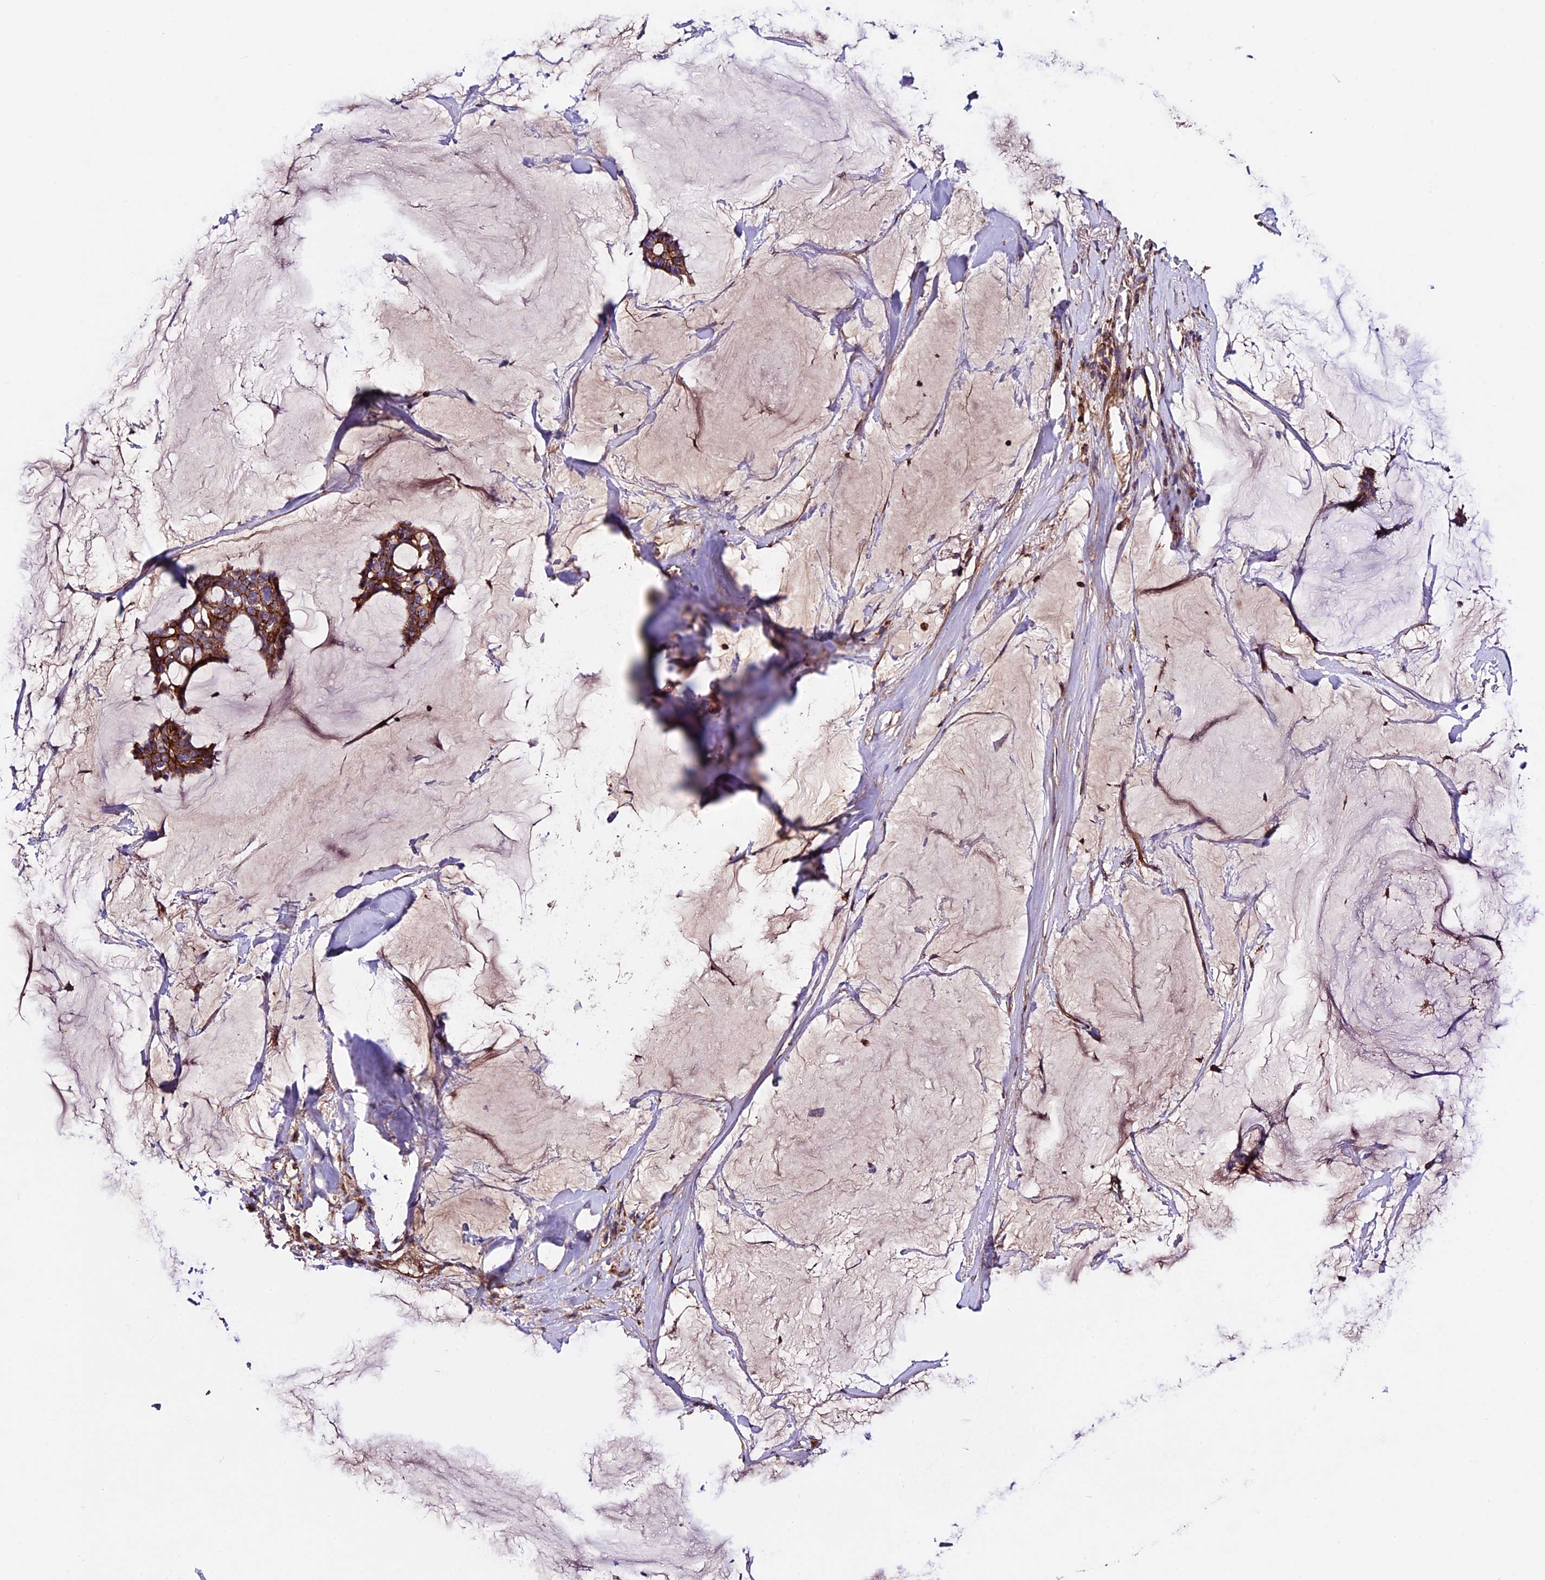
{"staining": {"intensity": "moderate", "quantity": ">75%", "location": "cytoplasmic/membranous"}, "tissue": "breast cancer", "cell_type": "Tumor cells", "image_type": "cancer", "snomed": [{"axis": "morphology", "description": "Duct carcinoma"}, {"axis": "topography", "description": "Breast"}], "caption": "This is a histology image of IHC staining of invasive ductal carcinoma (breast), which shows moderate staining in the cytoplasmic/membranous of tumor cells.", "gene": "EVA1B", "patient": {"sex": "female", "age": 93}}